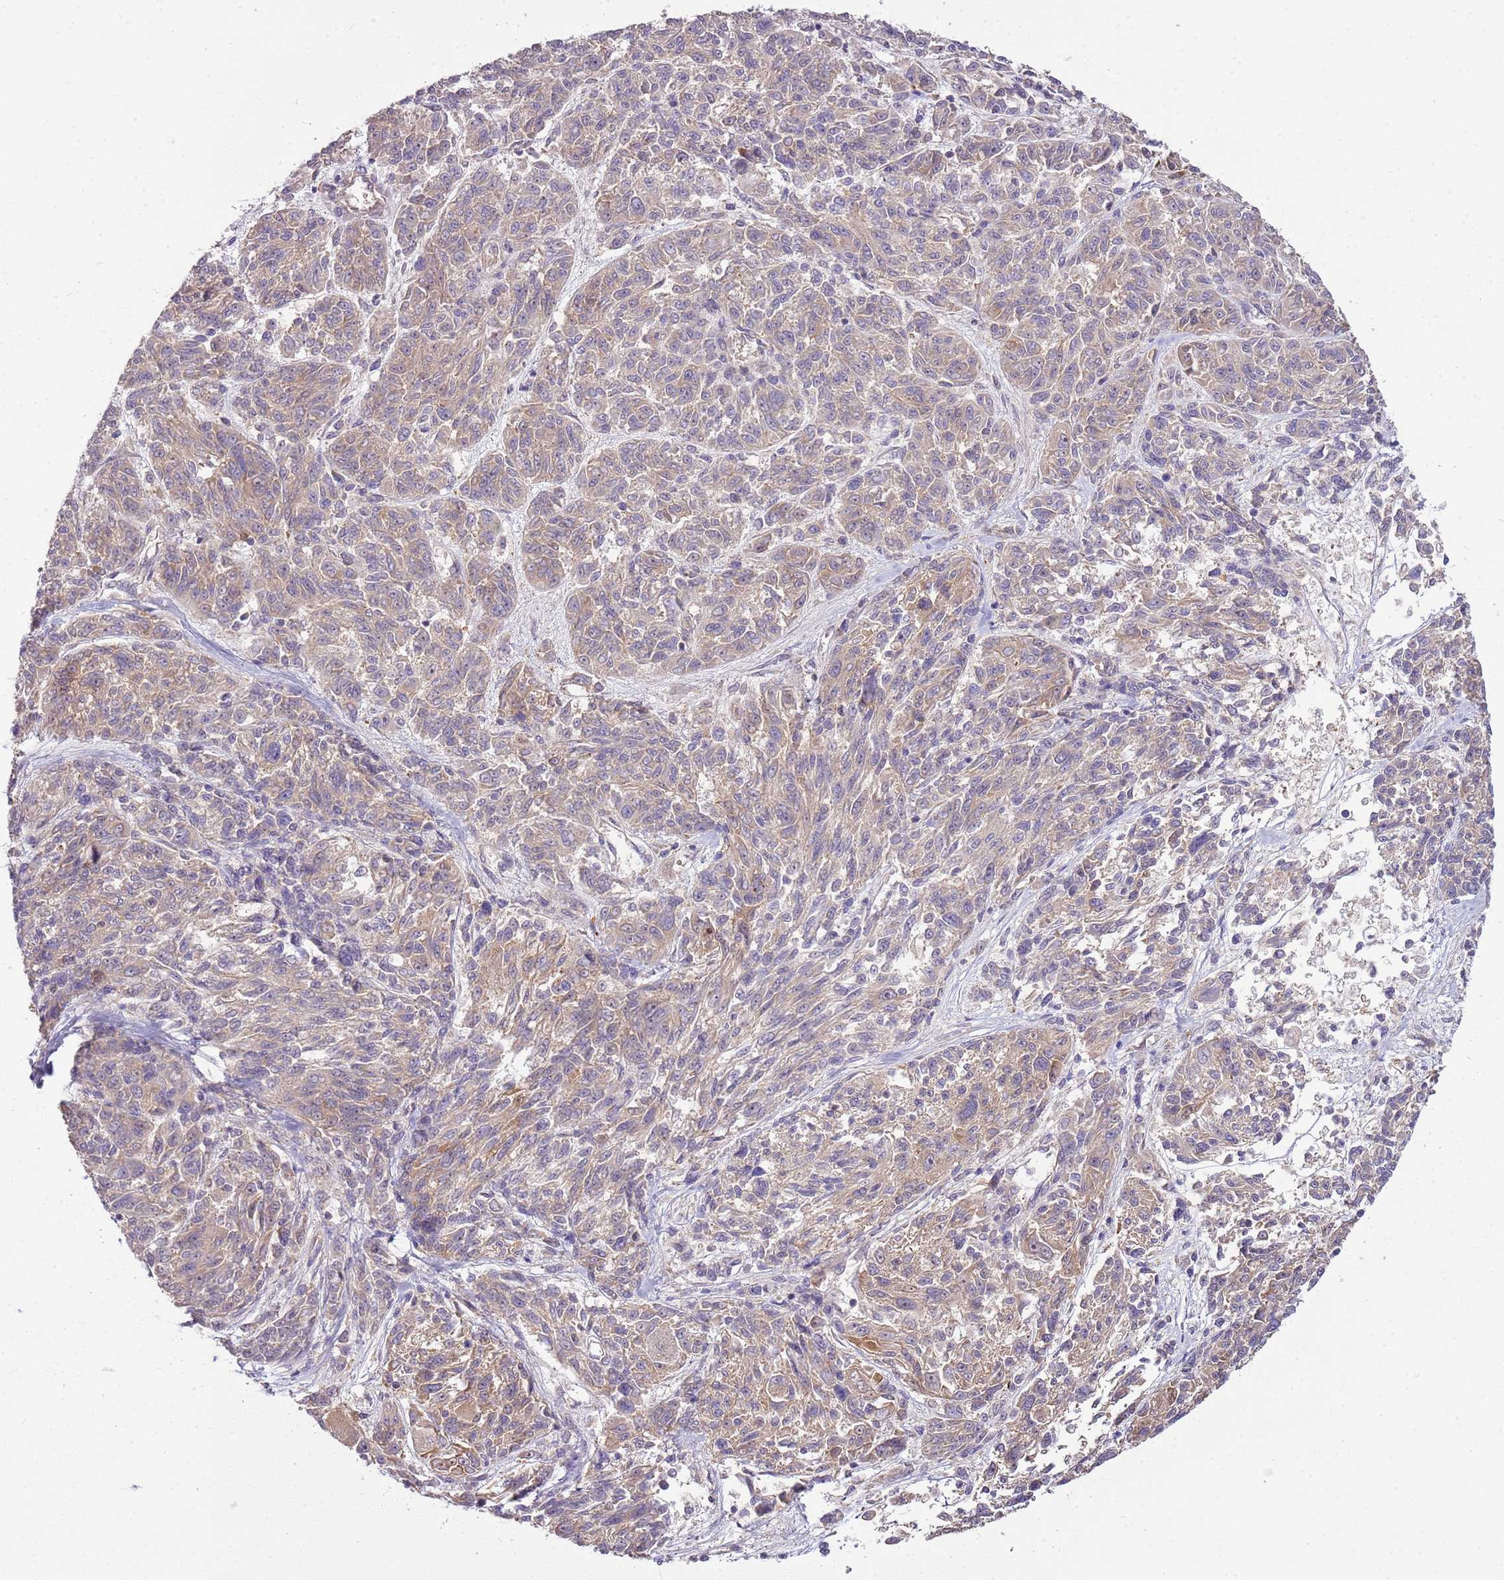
{"staining": {"intensity": "weak", "quantity": "25%-75%", "location": "cytoplasmic/membranous"}, "tissue": "melanoma", "cell_type": "Tumor cells", "image_type": "cancer", "snomed": [{"axis": "morphology", "description": "Malignant melanoma, NOS"}, {"axis": "topography", "description": "Skin"}], "caption": "Tumor cells reveal low levels of weak cytoplasmic/membranous expression in approximately 25%-75% of cells in melanoma. (Brightfield microscopy of DAB IHC at high magnification).", "gene": "GNL1", "patient": {"sex": "male", "age": 53}}